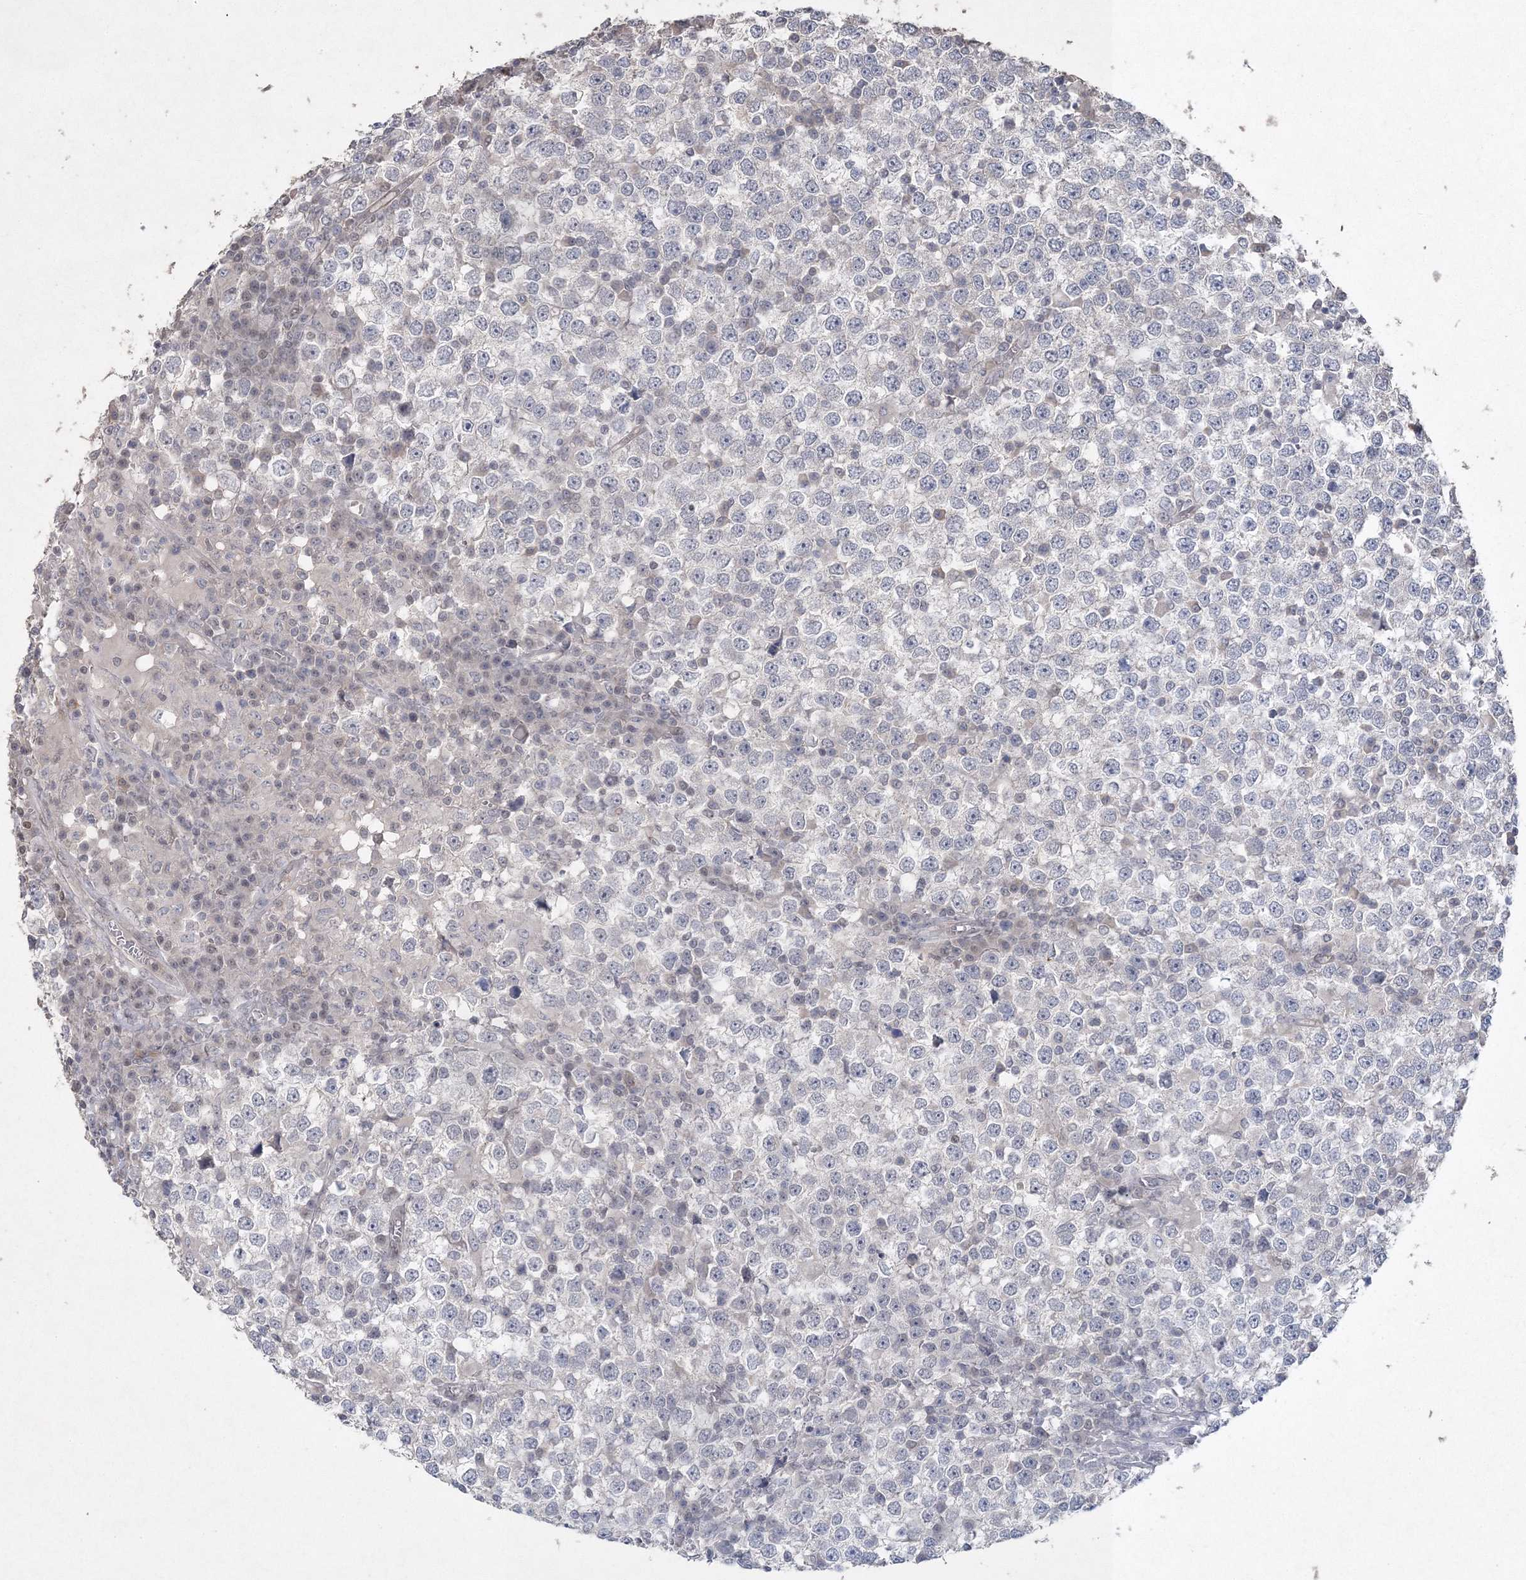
{"staining": {"intensity": "negative", "quantity": "none", "location": "none"}, "tissue": "testis cancer", "cell_type": "Tumor cells", "image_type": "cancer", "snomed": [{"axis": "morphology", "description": "Seminoma, NOS"}, {"axis": "topography", "description": "Testis"}], "caption": "Immunohistochemistry (IHC) histopathology image of neoplastic tissue: testis cancer (seminoma) stained with DAB (3,3'-diaminobenzidine) displays no significant protein expression in tumor cells.", "gene": "UIMC1", "patient": {"sex": "male", "age": 65}}